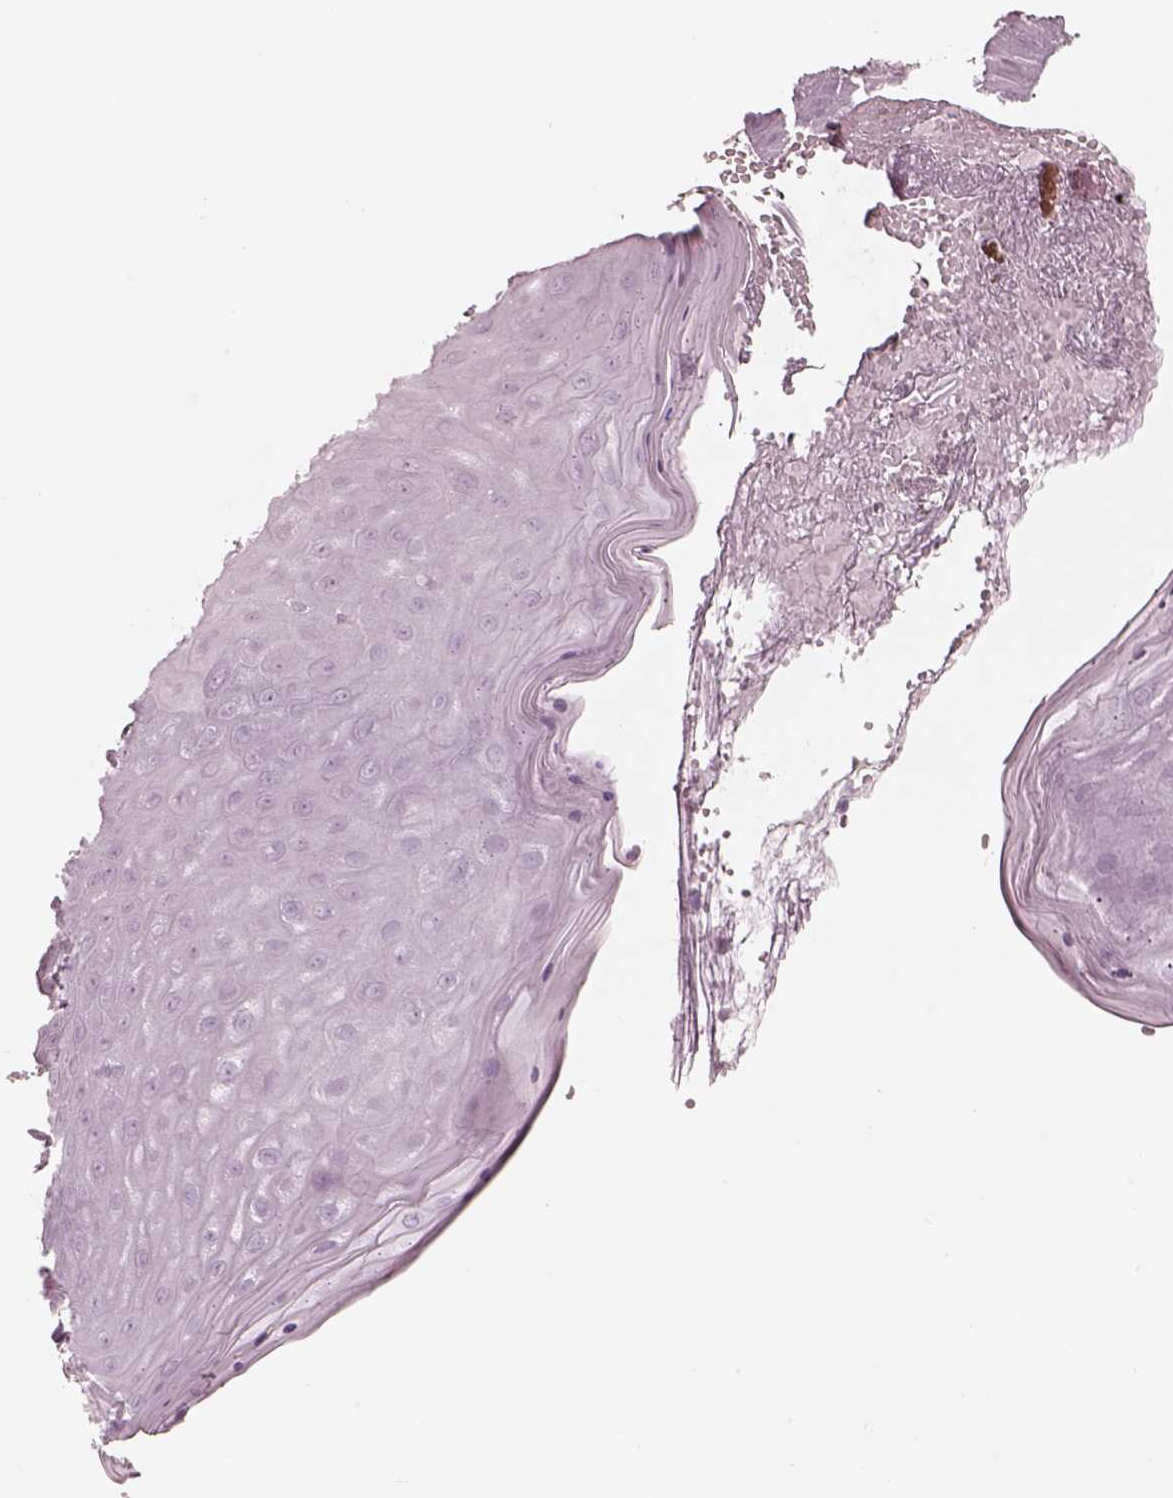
{"staining": {"intensity": "negative", "quantity": "none", "location": "none"}, "tissue": "skin", "cell_type": "Epidermal cells", "image_type": "normal", "snomed": [{"axis": "morphology", "description": "Normal tissue, NOS"}, {"axis": "topography", "description": "Anal"}], "caption": "Micrograph shows no protein staining in epidermal cells of normal skin. (Immunohistochemistry (ihc), brightfield microscopy, high magnification).", "gene": "CADM2", "patient": {"sex": "male", "age": 53}}